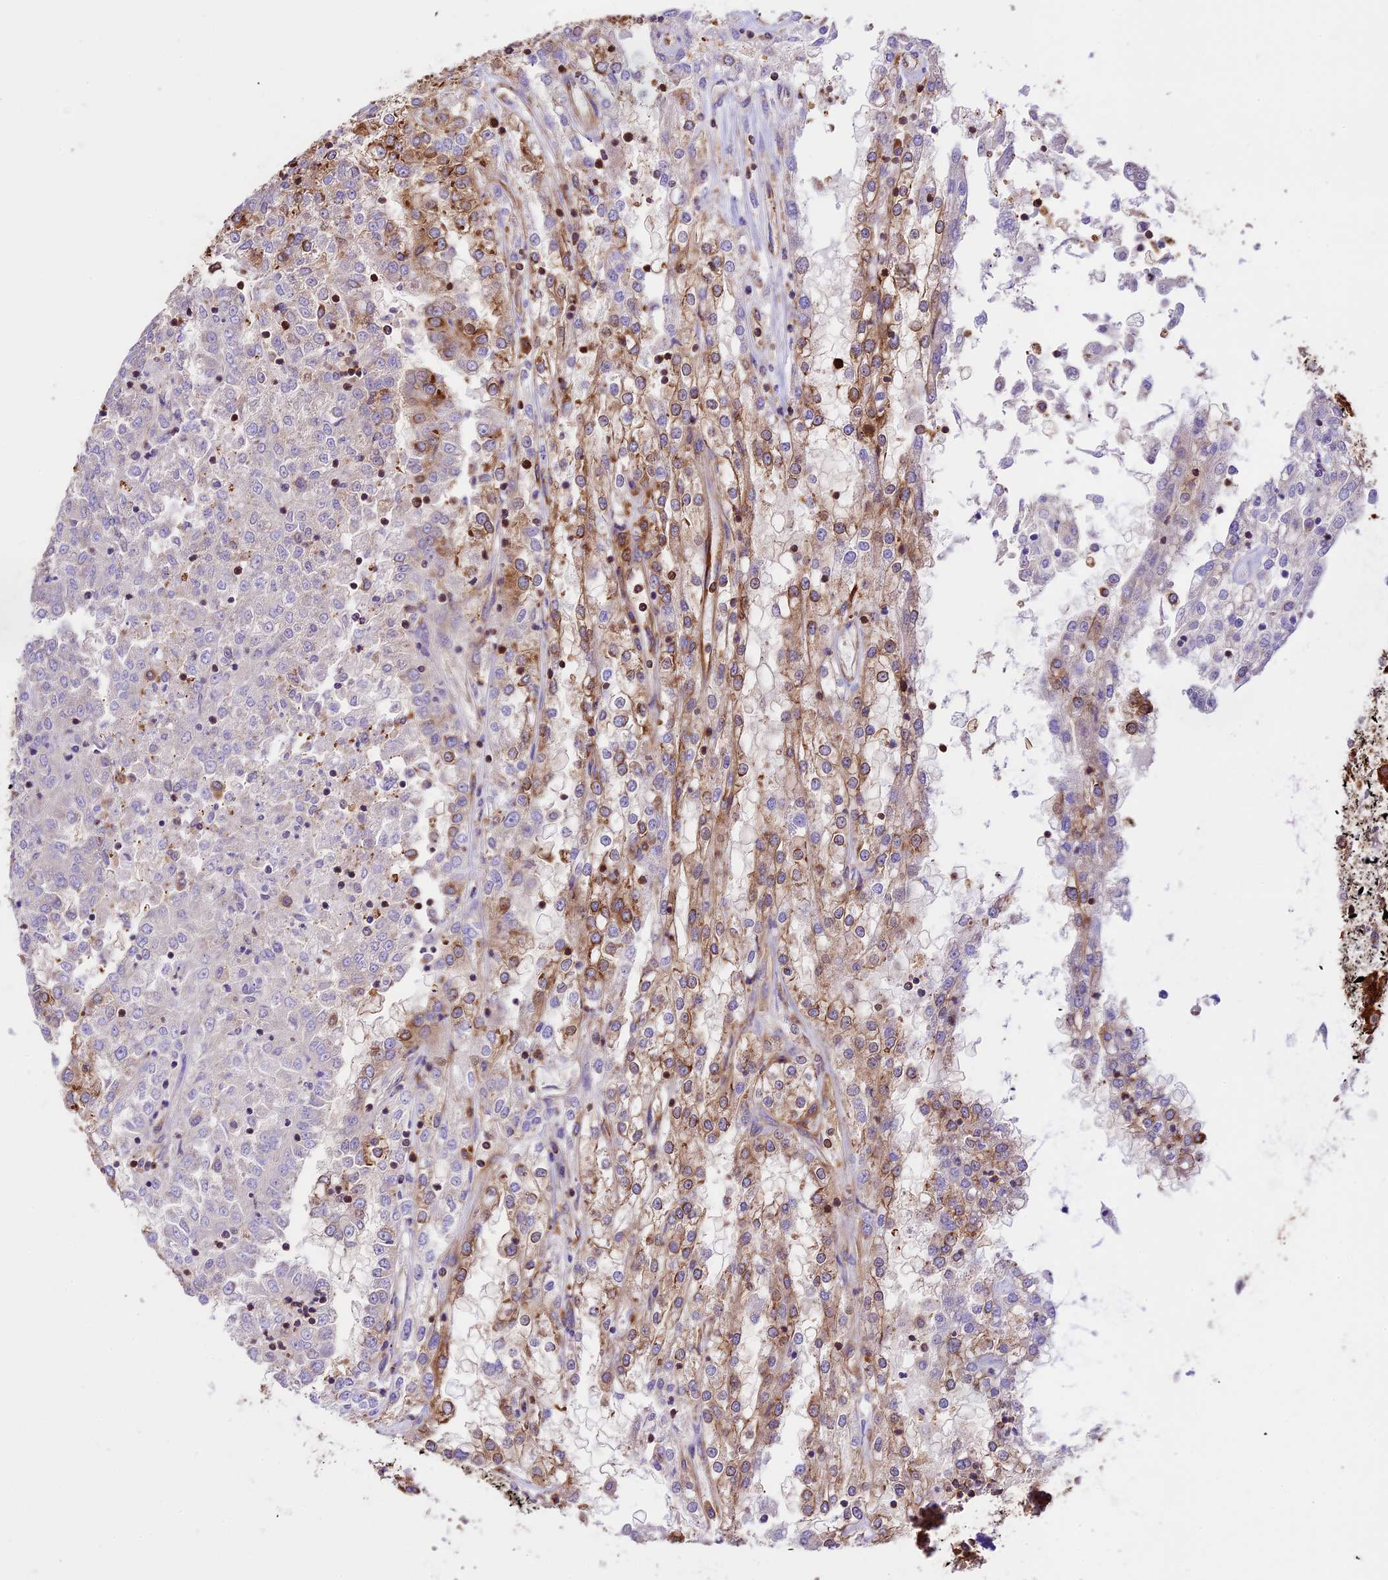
{"staining": {"intensity": "moderate", "quantity": "25%-75%", "location": "cytoplasmic/membranous"}, "tissue": "renal cancer", "cell_type": "Tumor cells", "image_type": "cancer", "snomed": [{"axis": "morphology", "description": "Adenocarcinoma, NOS"}, {"axis": "topography", "description": "Kidney"}], "caption": "Immunohistochemistry (IHC) image of renal cancer (adenocarcinoma) stained for a protein (brown), which displays medium levels of moderate cytoplasmic/membranous expression in about 25%-75% of tumor cells.", "gene": "KARS1", "patient": {"sex": "female", "age": 52}}